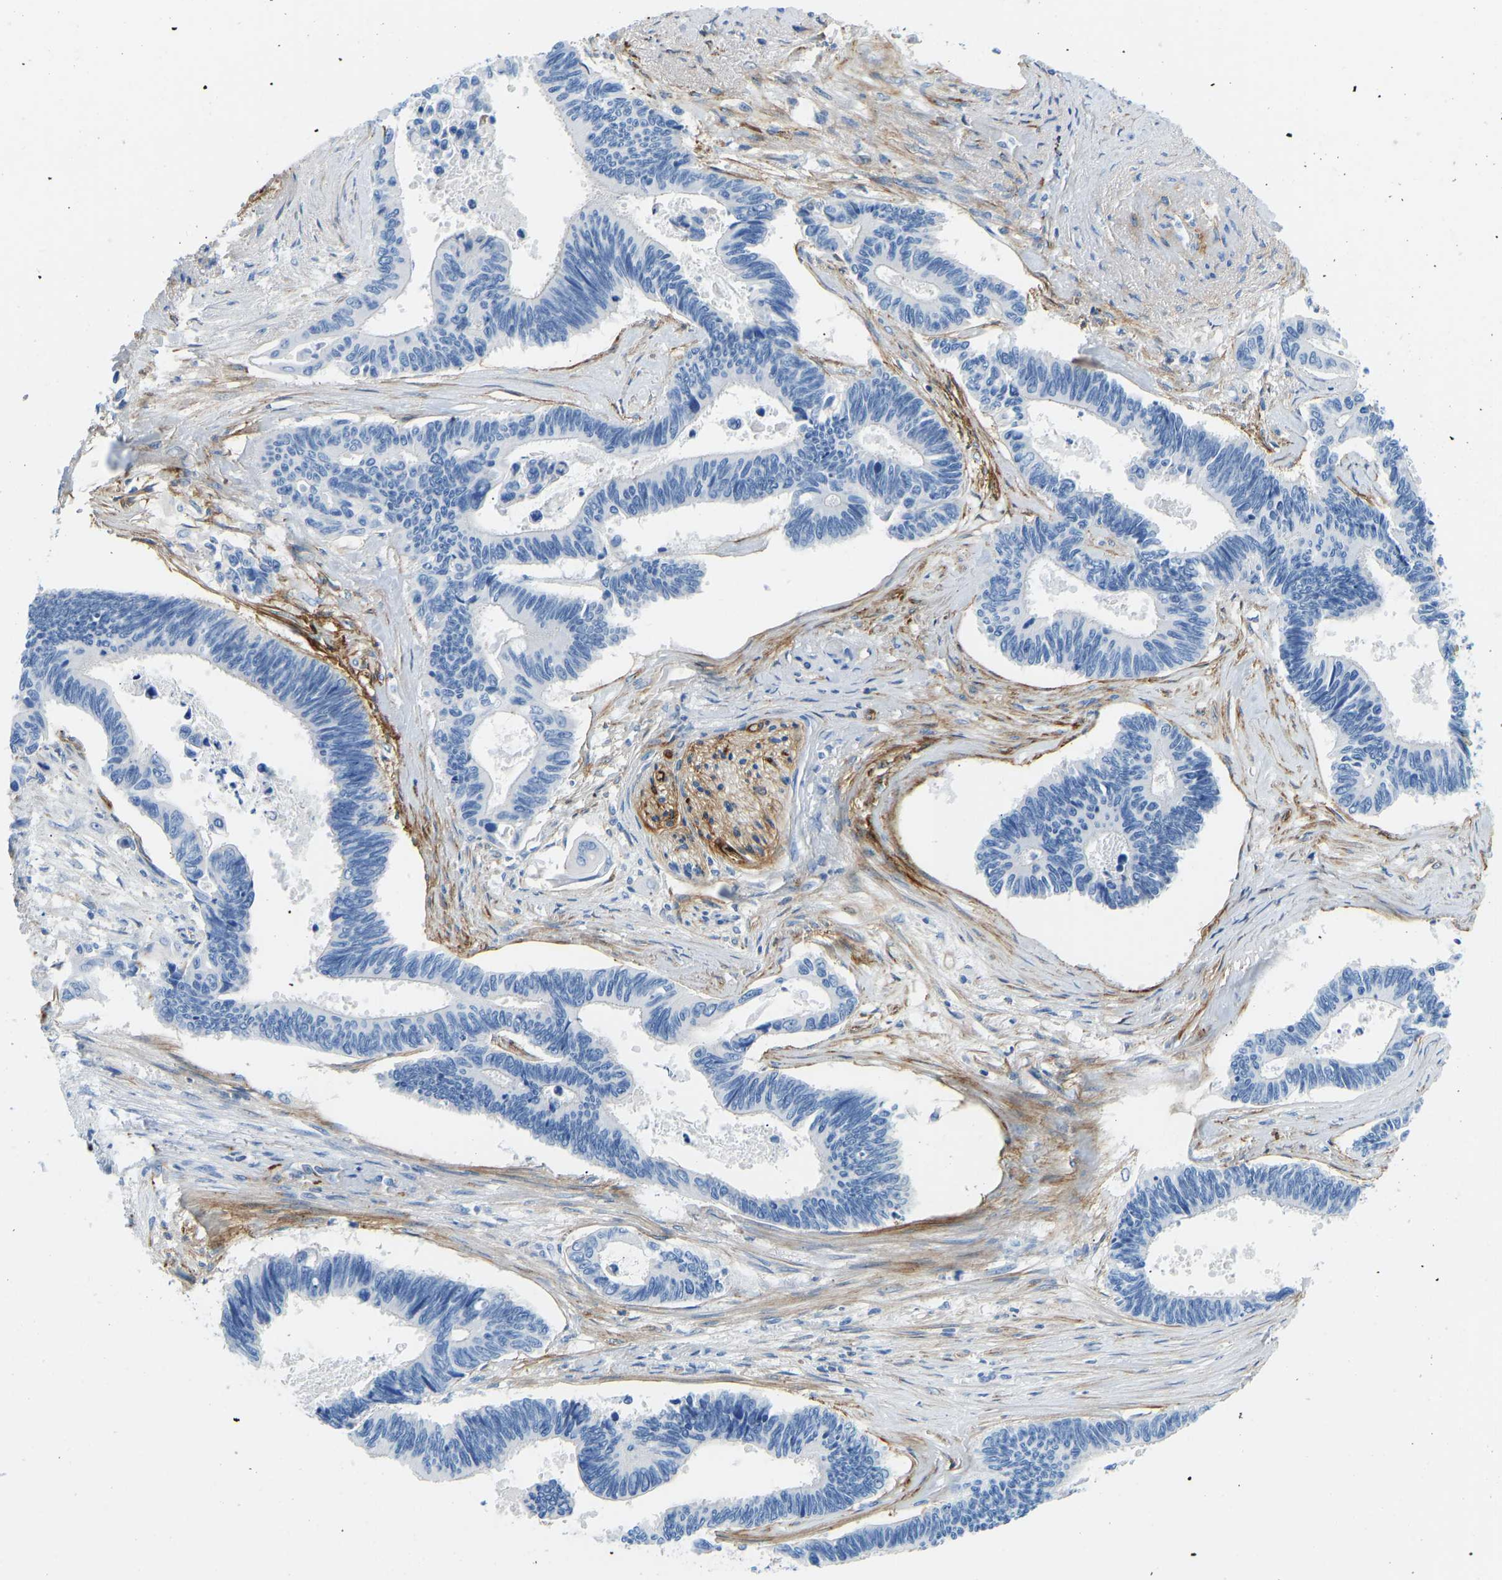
{"staining": {"intensity": "negative", "quantity": "none", "location": "none"}, "tissue": "pancreatic cancer", "cell_type": "Tumor cells", "image_type": "cancer", "snomed": [{"axis": "morphology", "description": "Adenocarcinoma, NOS"}, {"axis": "topography", "description": "Pancreas"}], "caption": "Adenocarcinoma (pancreatic) stained for a protein using IHC shows no expression tumor cells.", "gene": "COL15A1", "patient": {"sex": "female", "age": 70}}